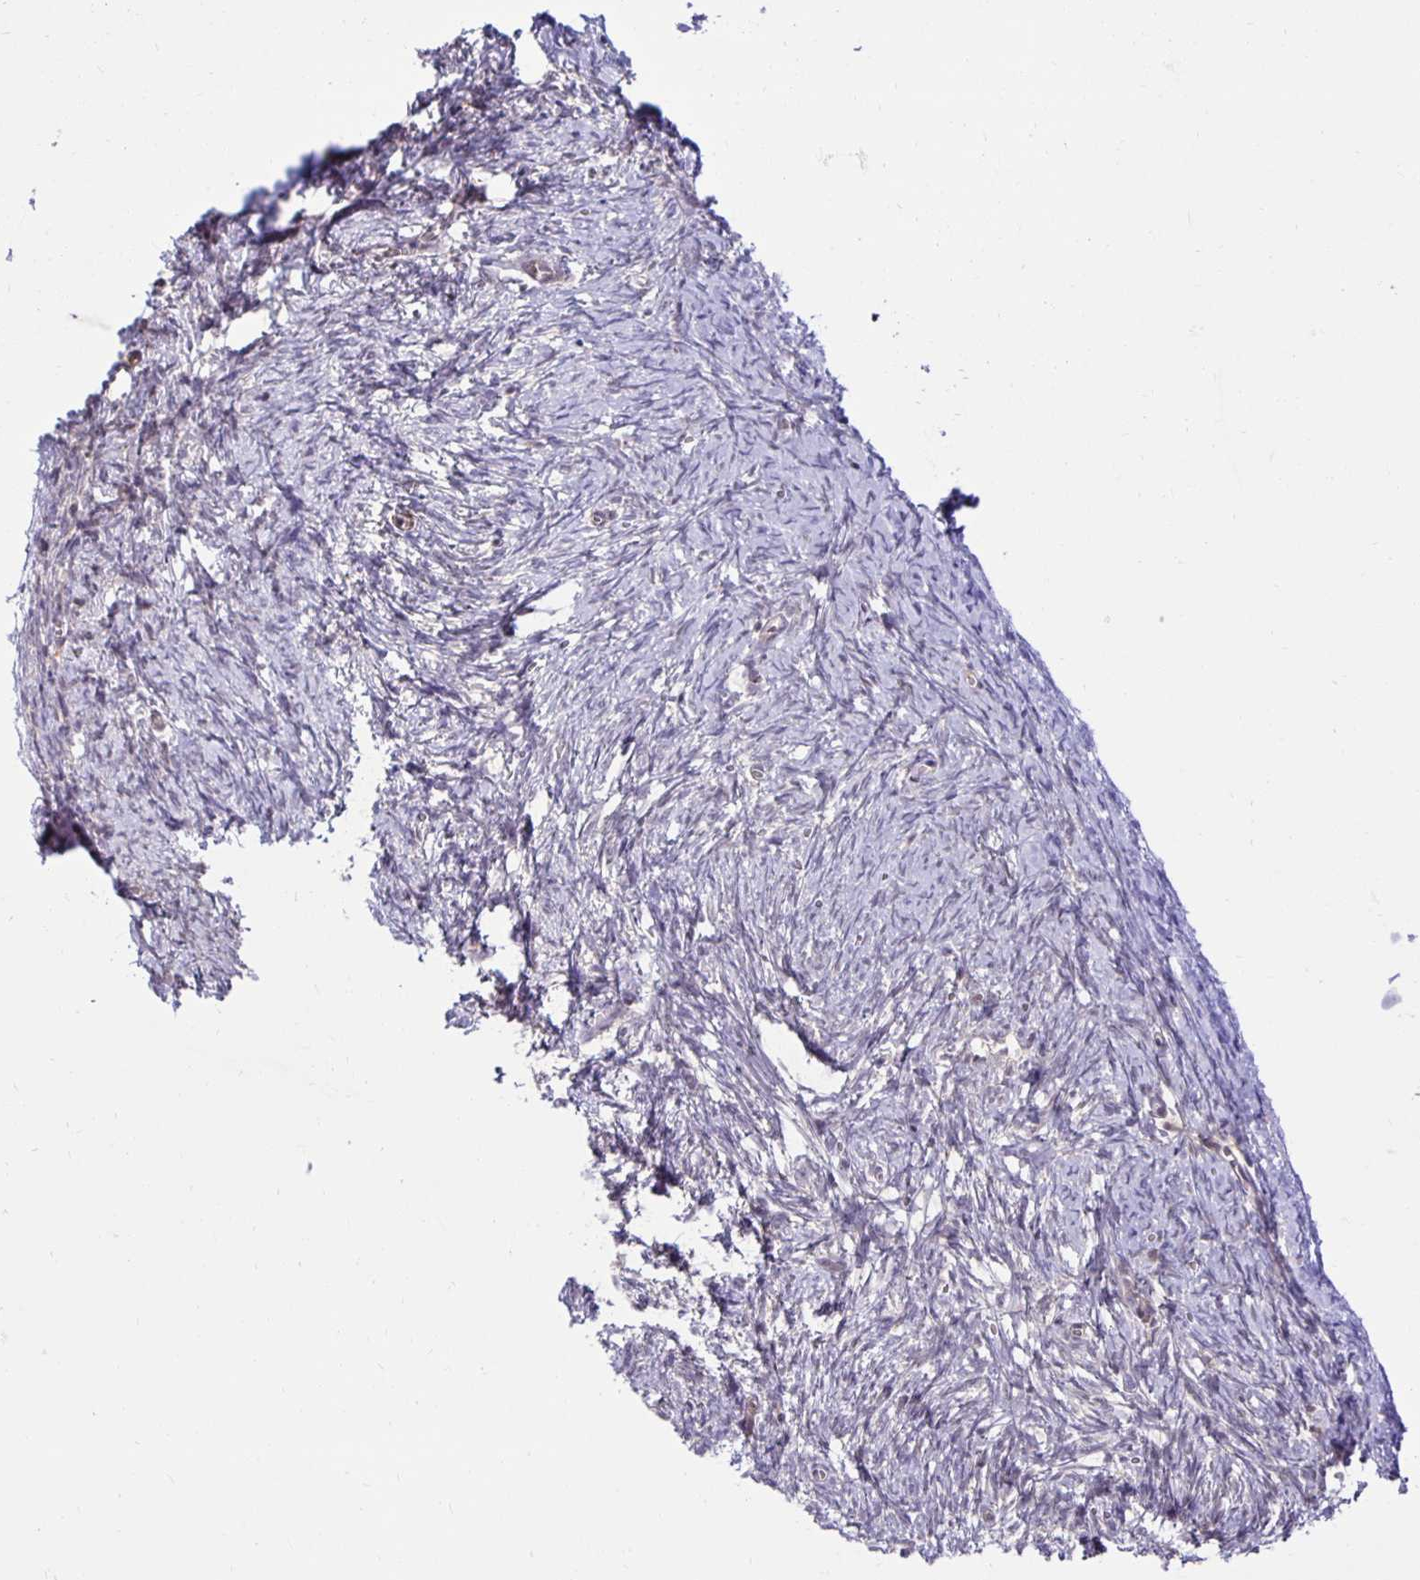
{"staining": {"intensity": "negative", "quantity": "none", "location": "none"}, "tissue": "ovary", "cell_type": "Follicle cells", "image_type": "normal", "snomed": [{"axis": "morphology", "description": "Normal tissue, NOS"}, {"axis": "topography", "description": "Ovary"}], "caption": "Immunohistochemistry (IHC) photomicrograph of benign ovary stained for a protein (brown), which exhibits no expression in follicle cells.", "gene": "MIEN1", "patient": {"sex": "female", "age": 41}}